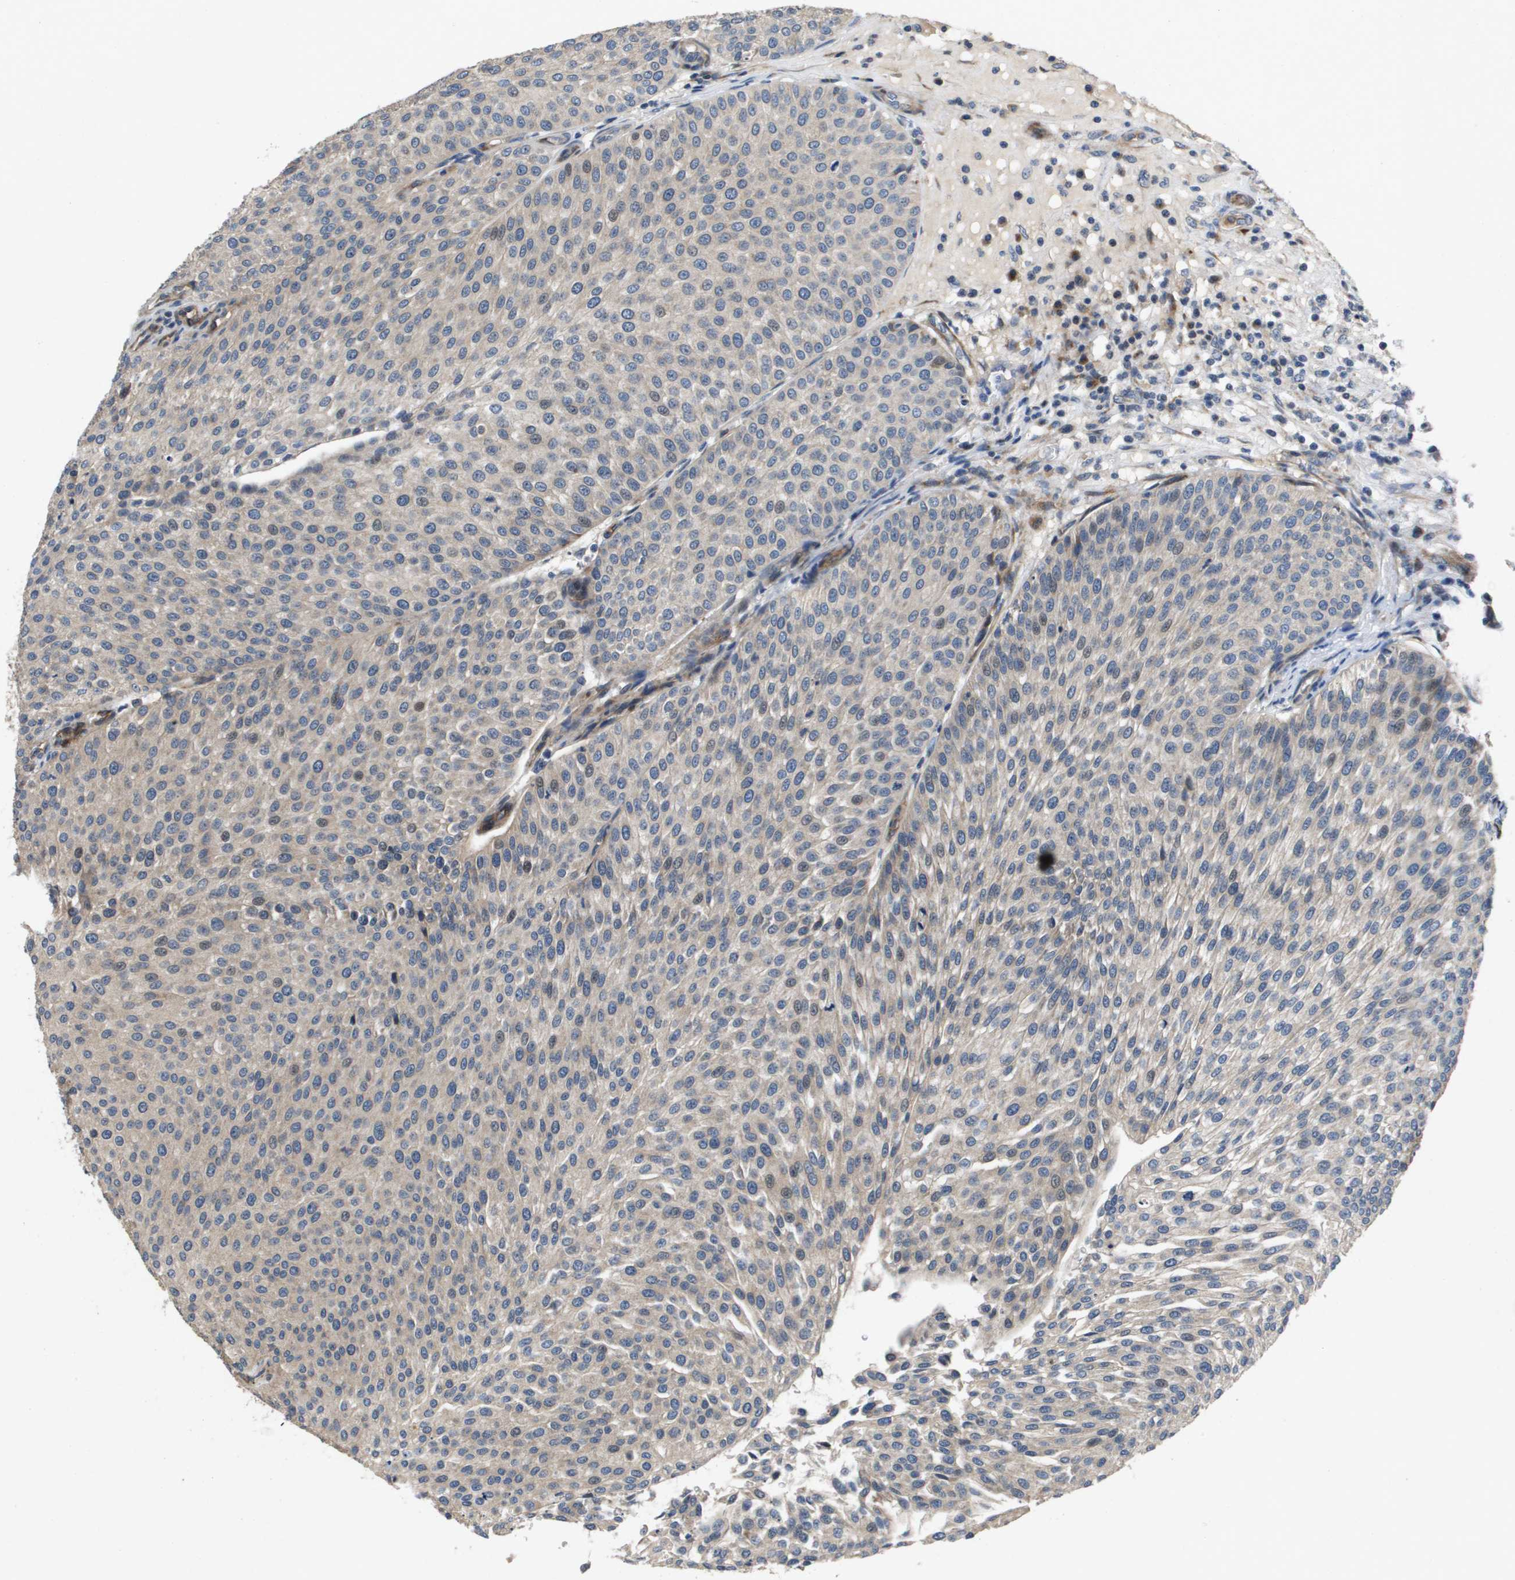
{"staining": {"intensity": "negative", "quantity": "none", "location": "none"}, "tissue": "urothelial cancer", "cell_type": "Tumor cells", "image_type": "cancer", "snomed": [{"axis": "morphology", "description": "Urothelial carcinoma, Low grade"}, {"axis": "topography", "description": "Smooth muscle"}, {"axis": "topography", "description": "Urinary bladder"}], "caption": "The immunohistochemistry histopathology image has no significant positivity in tumor cells of urothelial cancer tissue.", "gene": "ENTPD2", "patient": {"sex": "male", "age": 60}}